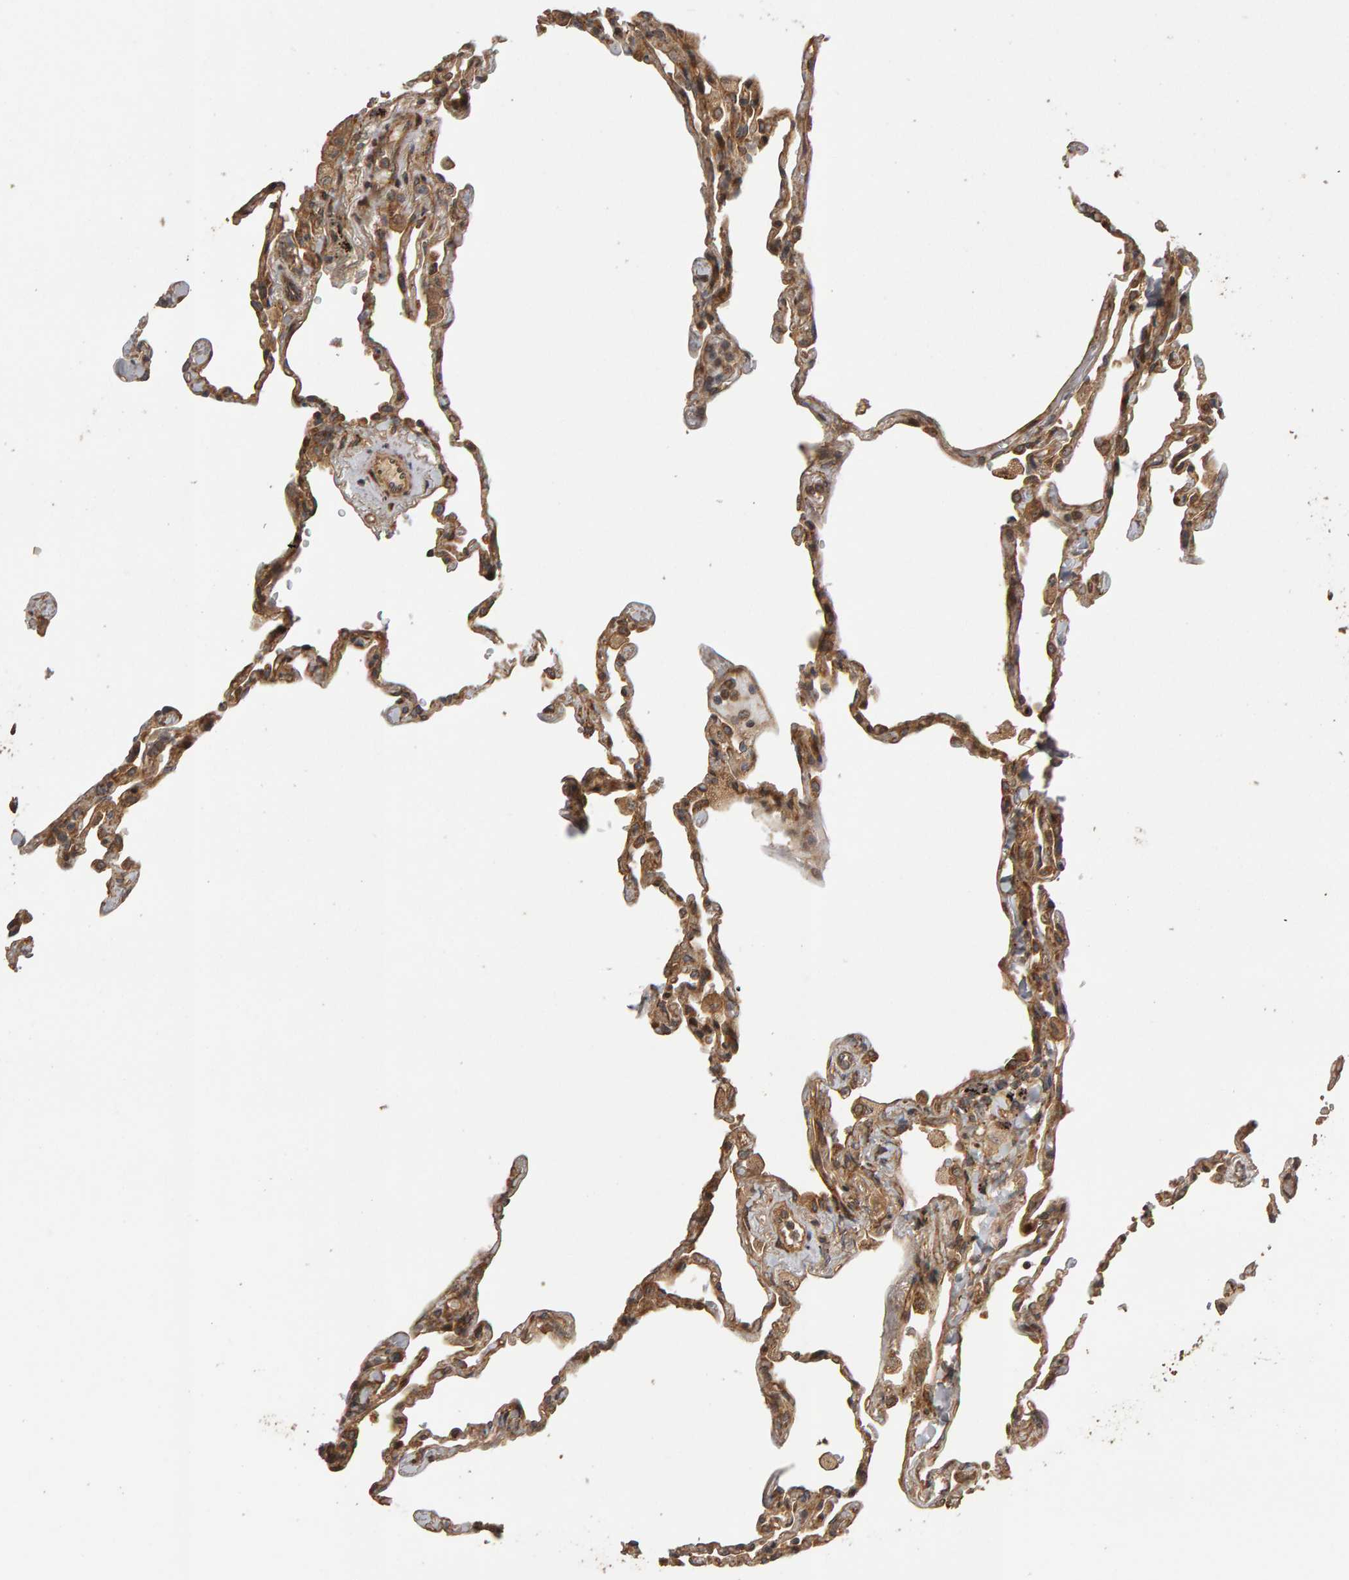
{"staining": {"intensity": "moderate", "quantity": ">75%", "location": "cytoplasmic/membranous"}, "tissue": "lung", "cell_type": "Alveolar cells", "image_type": "normal", "snomed": [{"axis": "morphology", "description": "Normal tissue, NOS"}, {"axis": "topography", "description": "Lung"}], "caption": "Protein staining by immunohistochemistry shows moderate cytoplasmic/membranous staining in approximately >75% of alveolar cells in unremarkable lung.", "gene": "ZFAND1", "patient": {"sex": "male", "age": 59}}